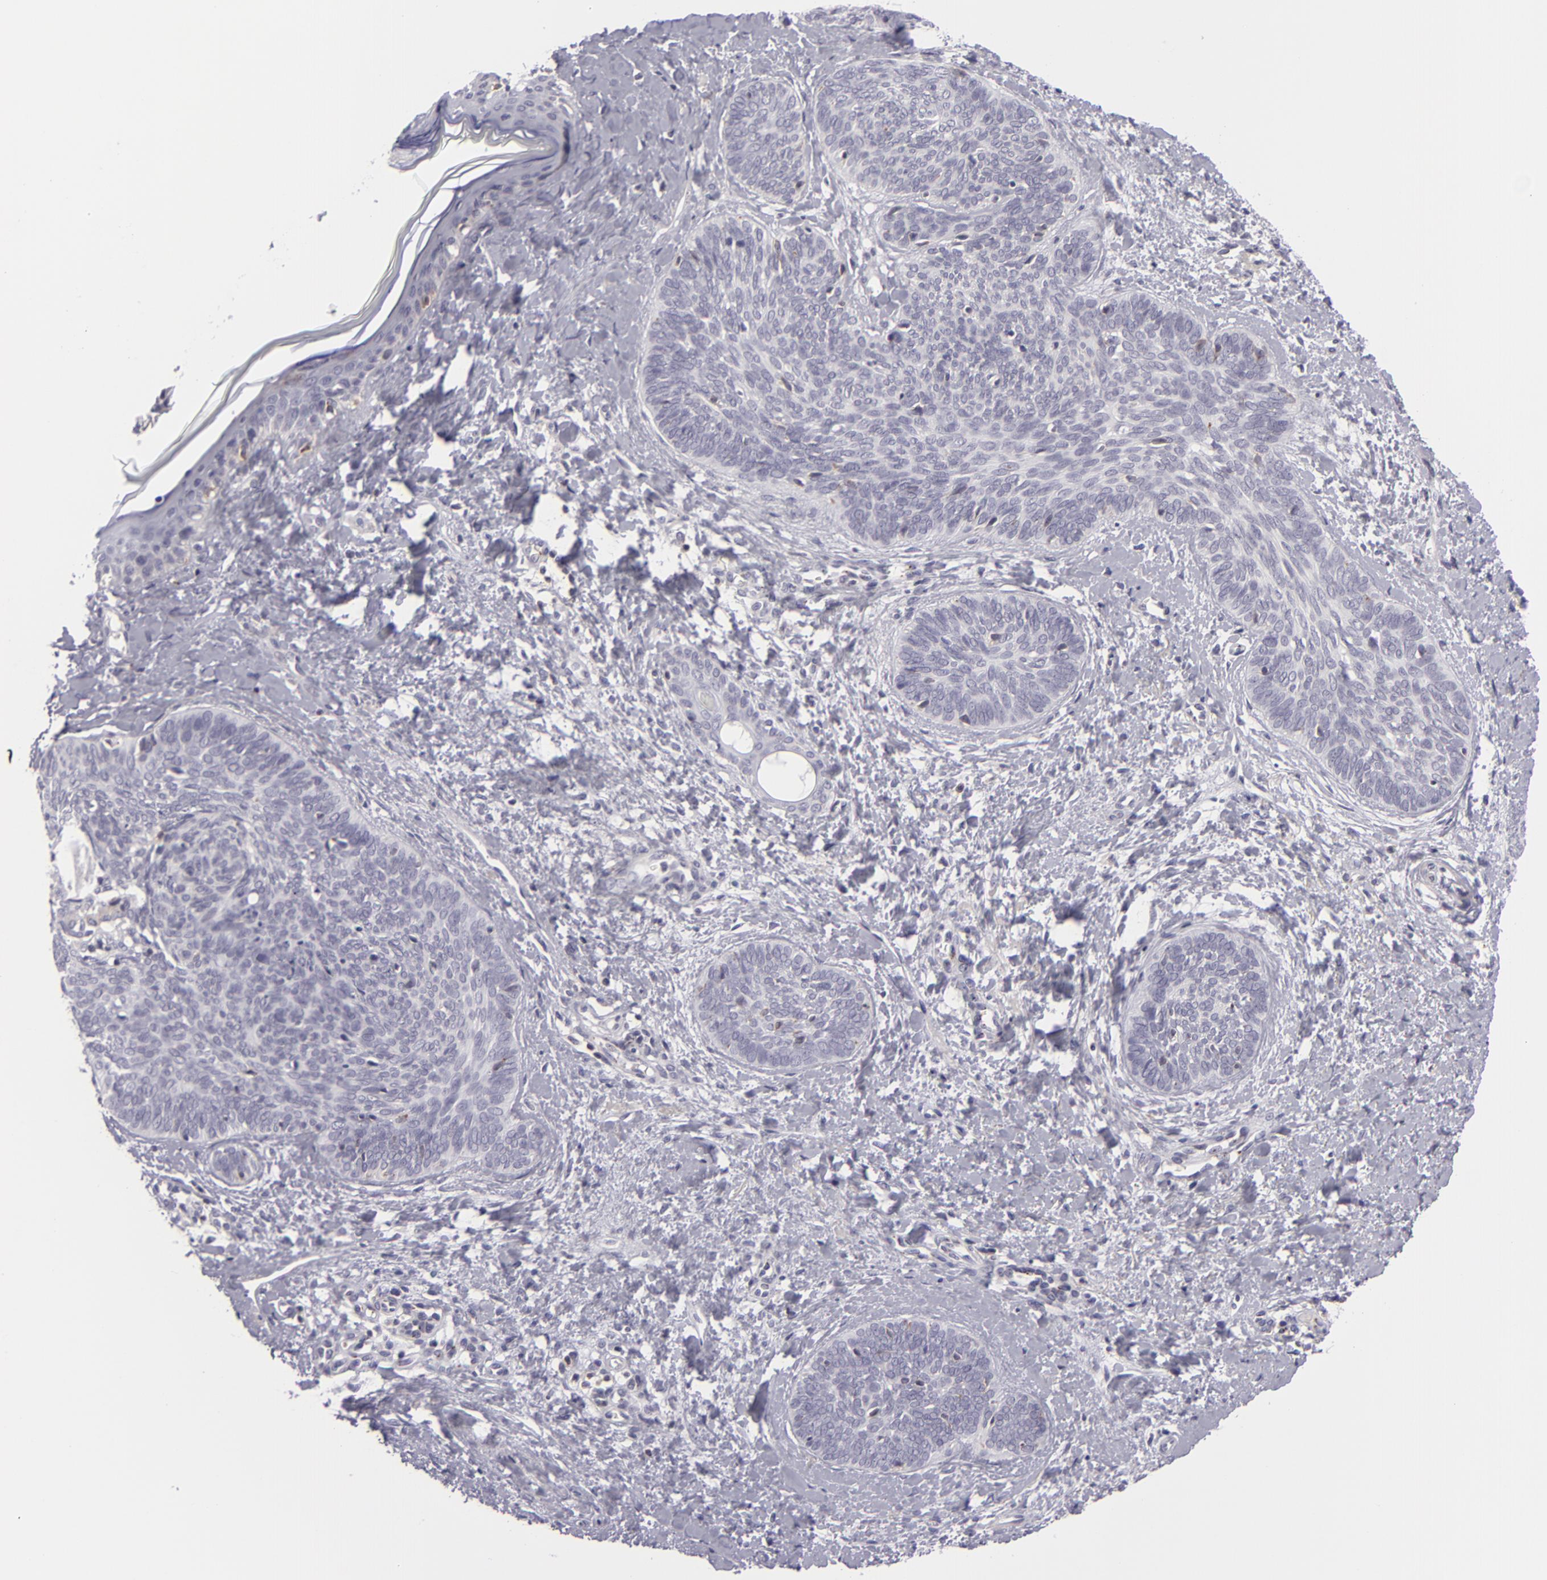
{"staining": {"intensity": "negative", "quantity": "none", "location": "none"}, "tissue": "skin cancer", "cell_type": "Tumor cells", "image_type": "cancer", "snomed": [{"axis": "morphology", "description": "Basal cell carcinoma"}, {"axis": "topography", "description": "Skin"}], "caption": "DAB immunohistochemical staining of human skin cancer (basal cell carcinoma) shows no significant positivity in tumor cells. The staining is performed using DAB brown chromogen with nuclei counter-stained in using hematoxylin.", "gene": "KCNAB2", "patient": {"sex": "female", "age": 81}}